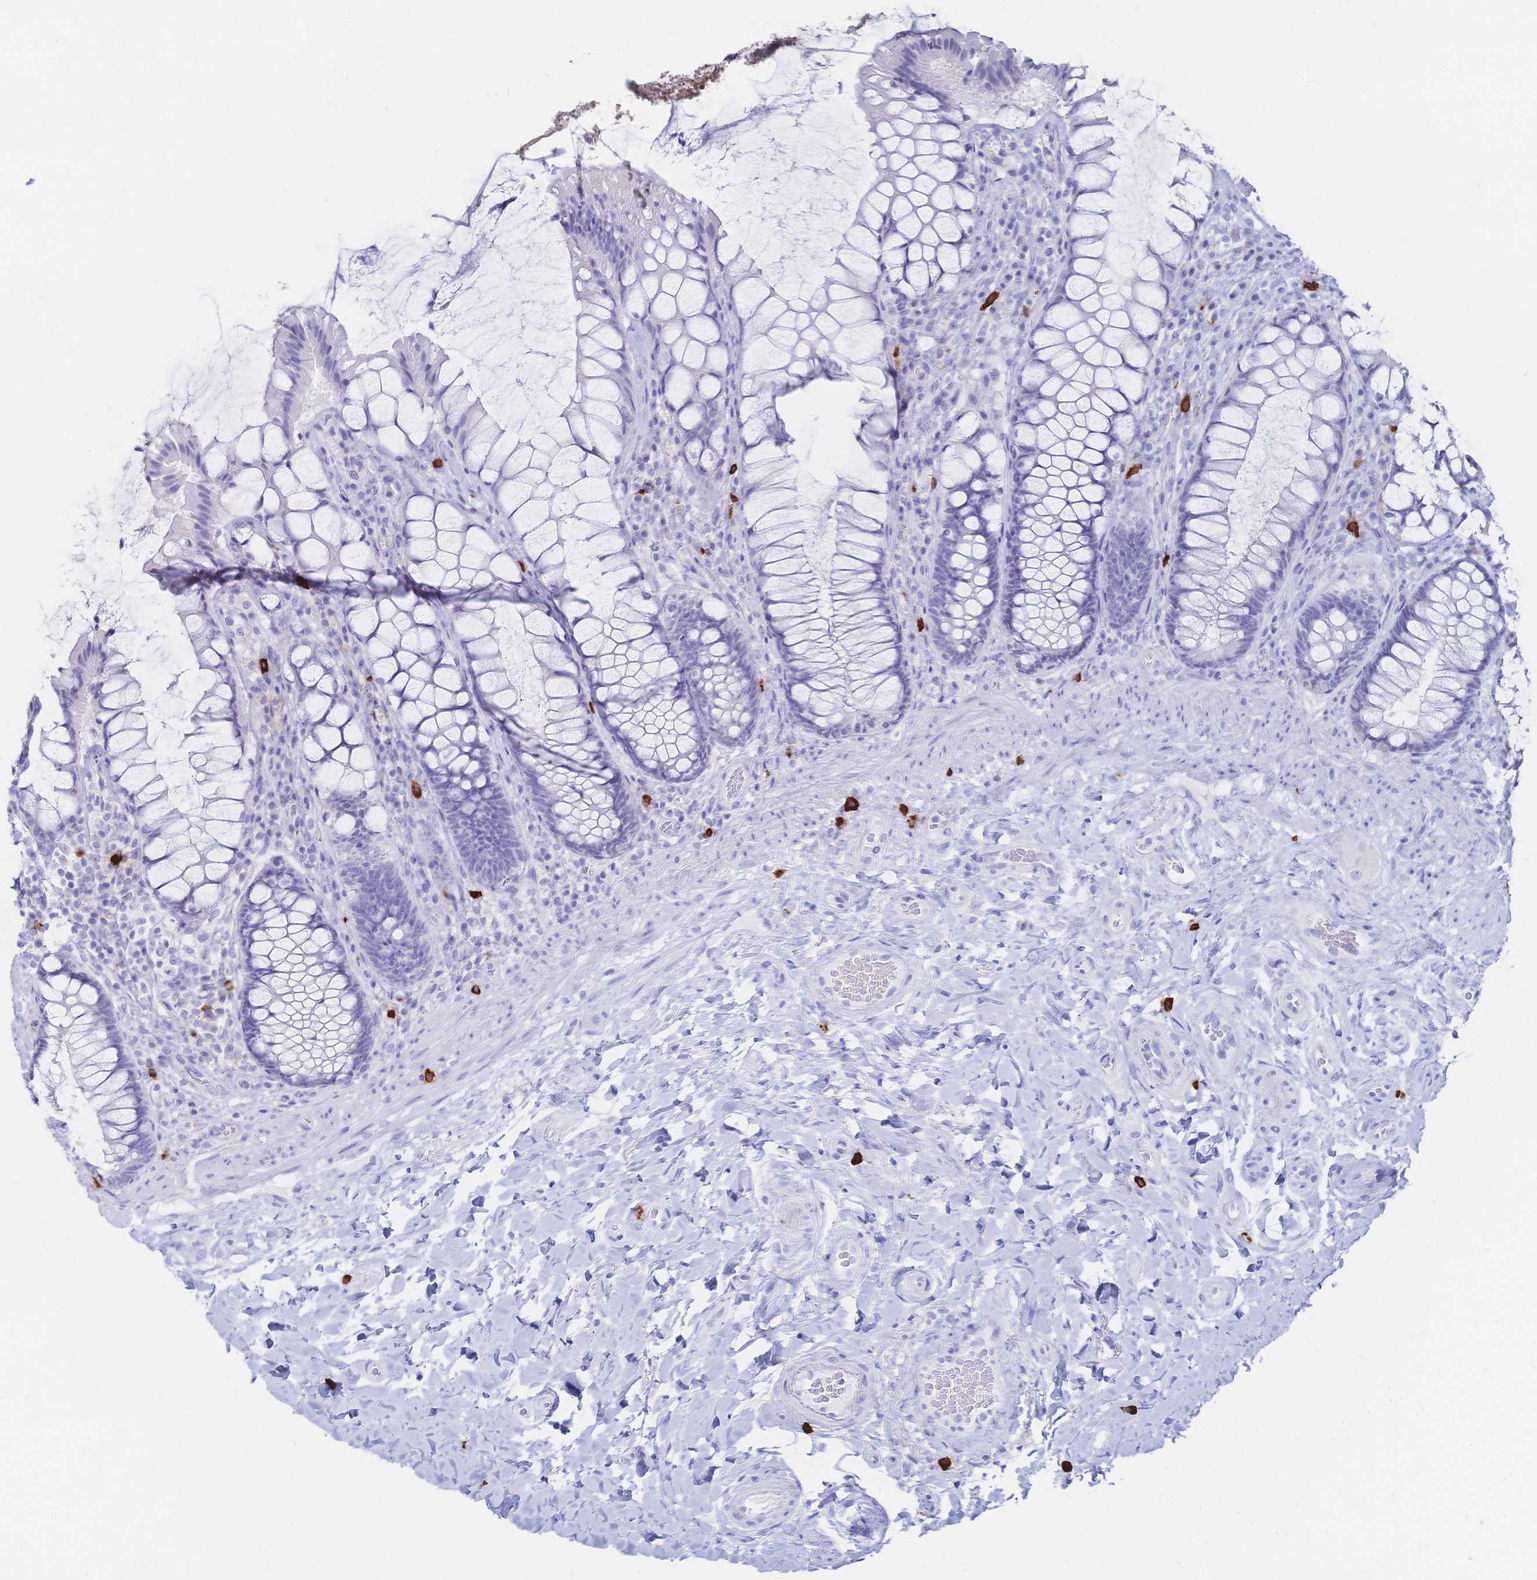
{"staining": {"intensity": "negative", "quantity": "none", "location": "none"}, "tissue": "rectum", "cell_type": "Glandular cells", "image_type": "normal", "snomed": [{"axis": "morphology", "description": "Normal tissue, NOS"}, {"axis": "topography", "description": "Rectum"}], "caption": "IHC photomicrograph of unremarkable rectum: human rectum stained with DAB reveals no significant protein staining in glandular cells.", "gene": "IL2RB", "patient": {"sex": "female", "age": 58}}